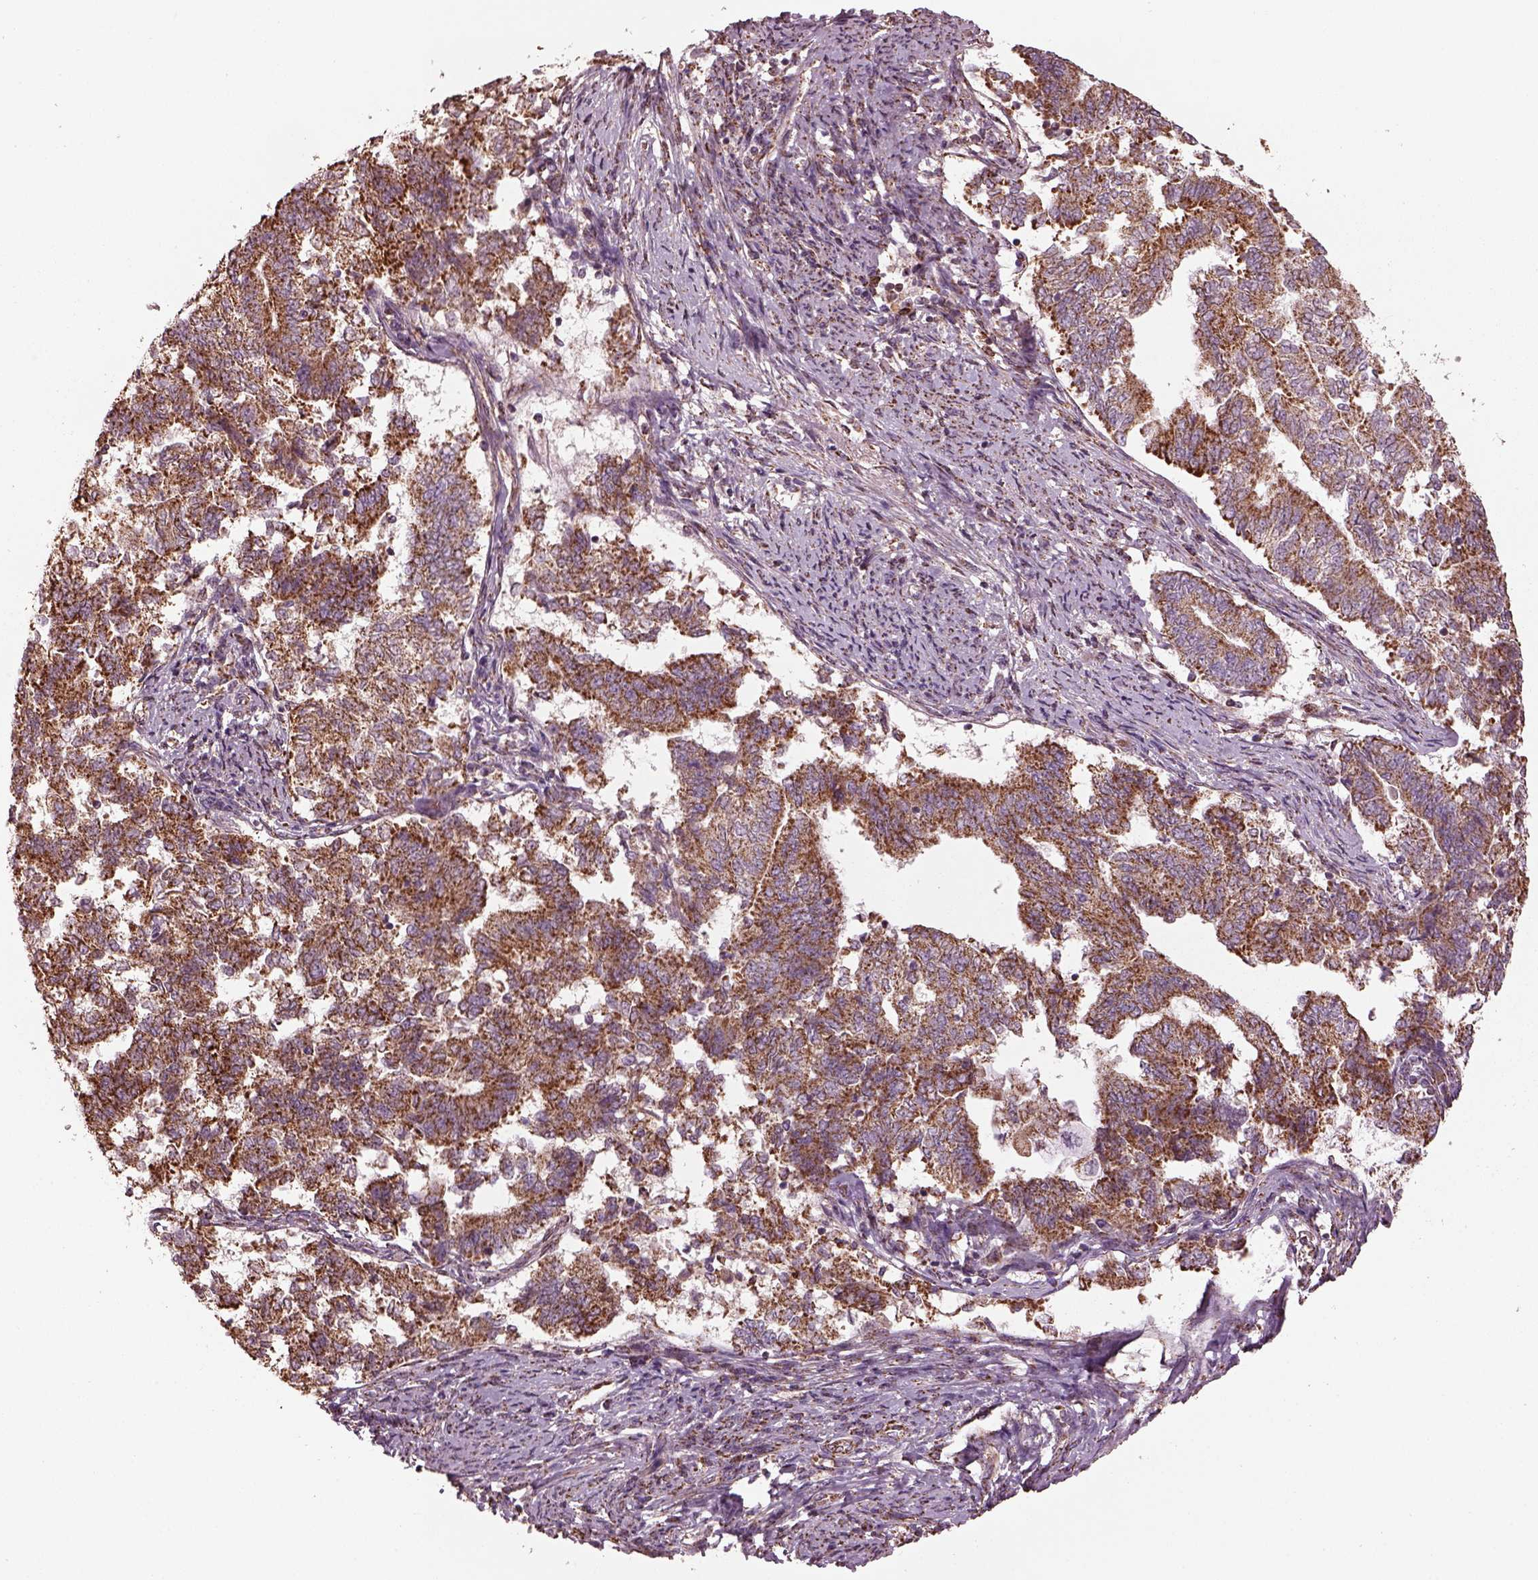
{"staining": {"intensity": "moderate", "quantity": "25%-75%", "location": "cytoplasmic/membranous"}, "tissue": "endometrial cancer", "cell_type": "Tumor cells", "image_type": "cancer", "snomed": [{"axis": "morphology", "description": "Adenocarcinoma, NOS"}, {"axis": "topography", "description": "Endometrium"}], "caption": "The micrograph displays immunohistochemical staining of endometrial adenocarcinoma. There is moderate cytoplasmic/membranous expression is present in approximately 25%-75% of tumor cells.", "gene": "TMEM254", "patient": {"sex": "female", "age": 65}}